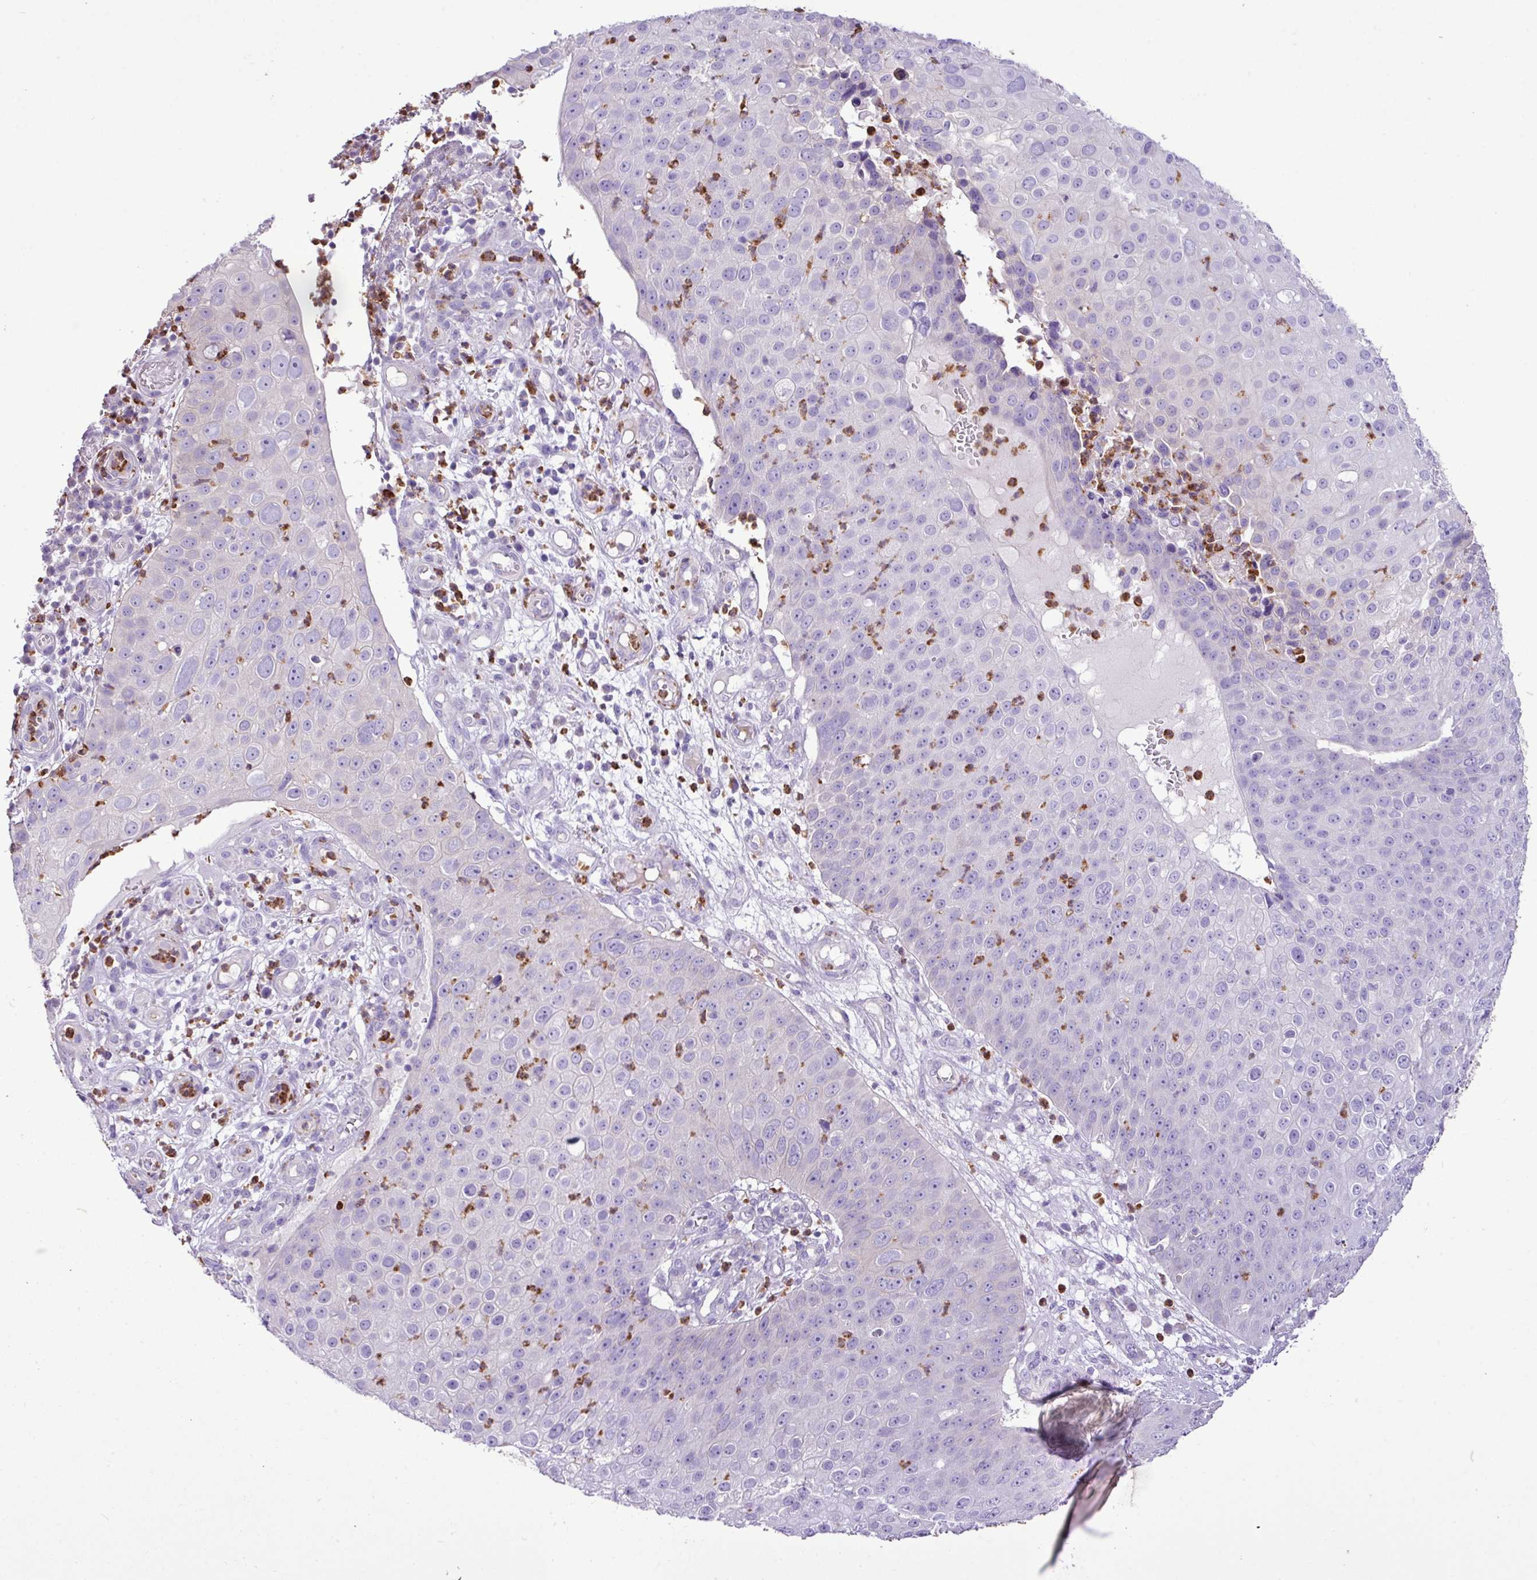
{"staining": {"intensity": "negative", "quantity": "none", "location": "none"}, "tissue": "skin cancer", "cell_type": "Tumor cells", "image_type": "cancer", "snomed": [{"axis": "morphology", "description": "Squamous cell carcinoma, NOS"}, {"axis": "topography", "description": "Skin"}], "caption": "Immunohistochemistry histopathology image of neoplastic tissue: human skin squamous cell carcinoma stained with DAB displays no significant protein positivity in tumor cells.", "gene": "ZSCAN5A", "patient": {"sex": "male", "age": 71}}